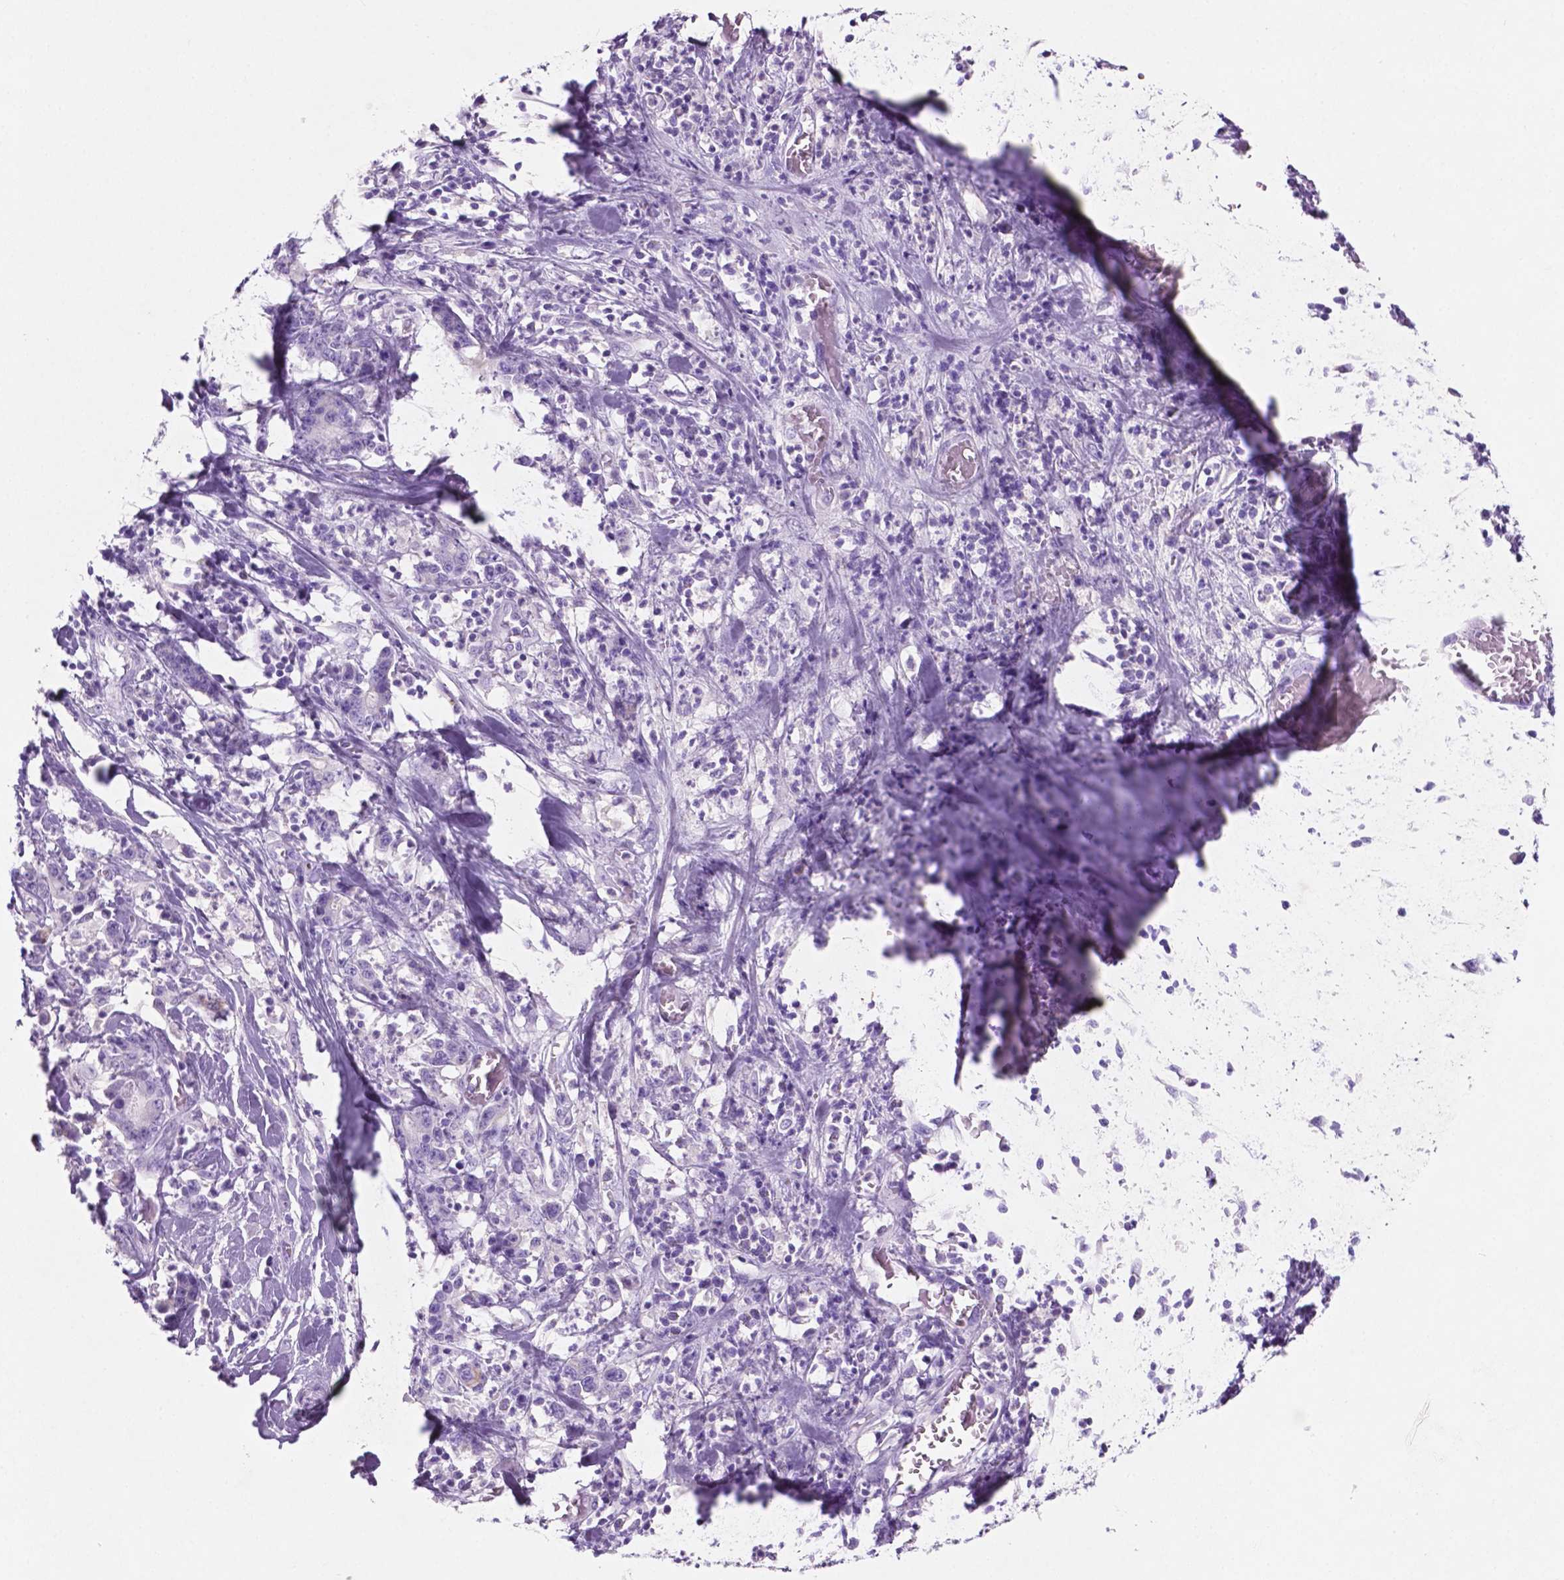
{"staining": {"intensity": "negative", "quantity": "none", "location": "none"}, "tissue": "stomach cancer", "cell_type": "Tumor cells", "image_type": "cancer", "snomed": [{"axis": "morphology", "description": "Adenocarcinoma, NOS"}, {"axis": "topography", "description": "Stomach, upper"}], "caption": "Image shows no protein expression in tumor cells of adenocarcinoma (stomach) tissue. (Brightfield microscopy of DAB (3,3'-diaminobenzidine) IHC at high magnification).", "gene": "POU4F1", "patient": {"sex": "male", "age": 68}}